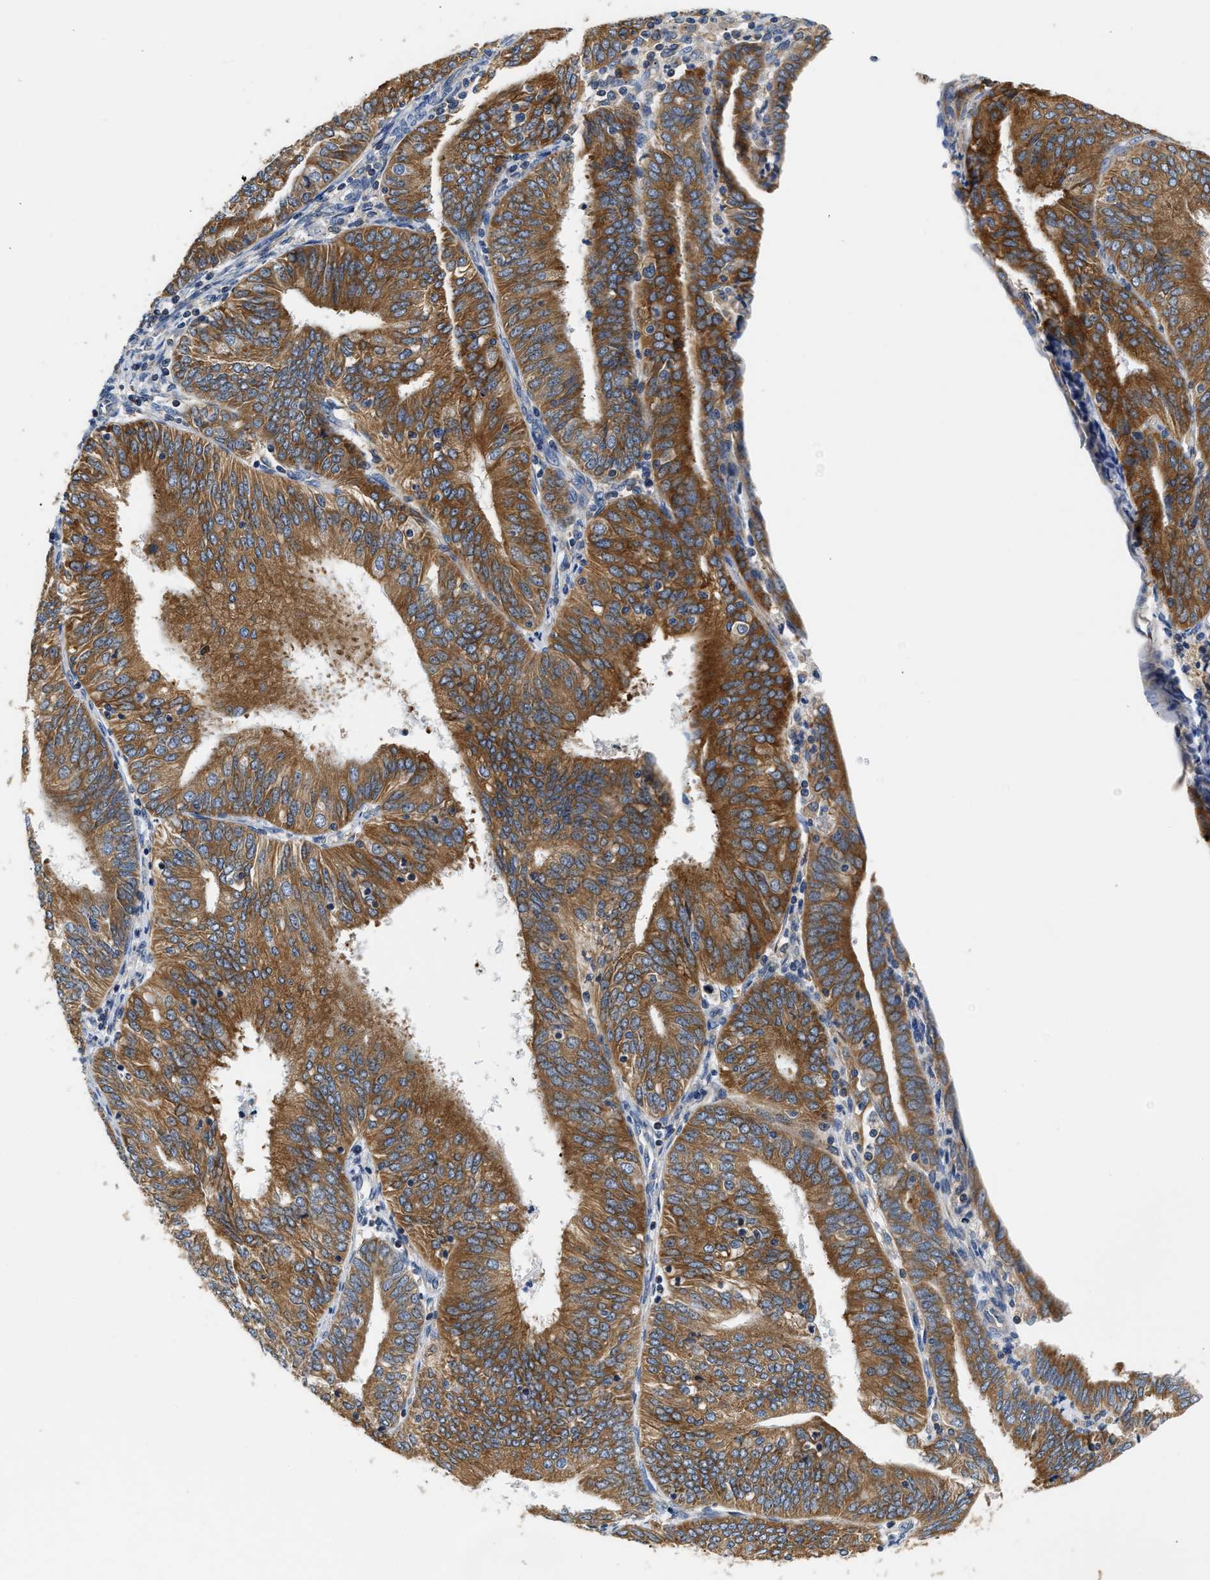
{"staining": {"intensity": "strong", "quantity": ">75%", "location": "cytoplasmic/membranous"}, "tissue": "endometrial cancer", "cell_type": "Tumor cells", "image_type": "cancer", "snomed": [{"axis": "morphology", "description": "Adenocarcinoma, NOS"}, {"axis": "topography", "description": "Endometrium"}], "caption": "Protein staining shows strong cytoplasmic/membranous staining in about >75% of tumor cells in adenocarcinoma (endometrial).", "gene": "HDHD3", "patient": {"sex": "female", "age": 58}}